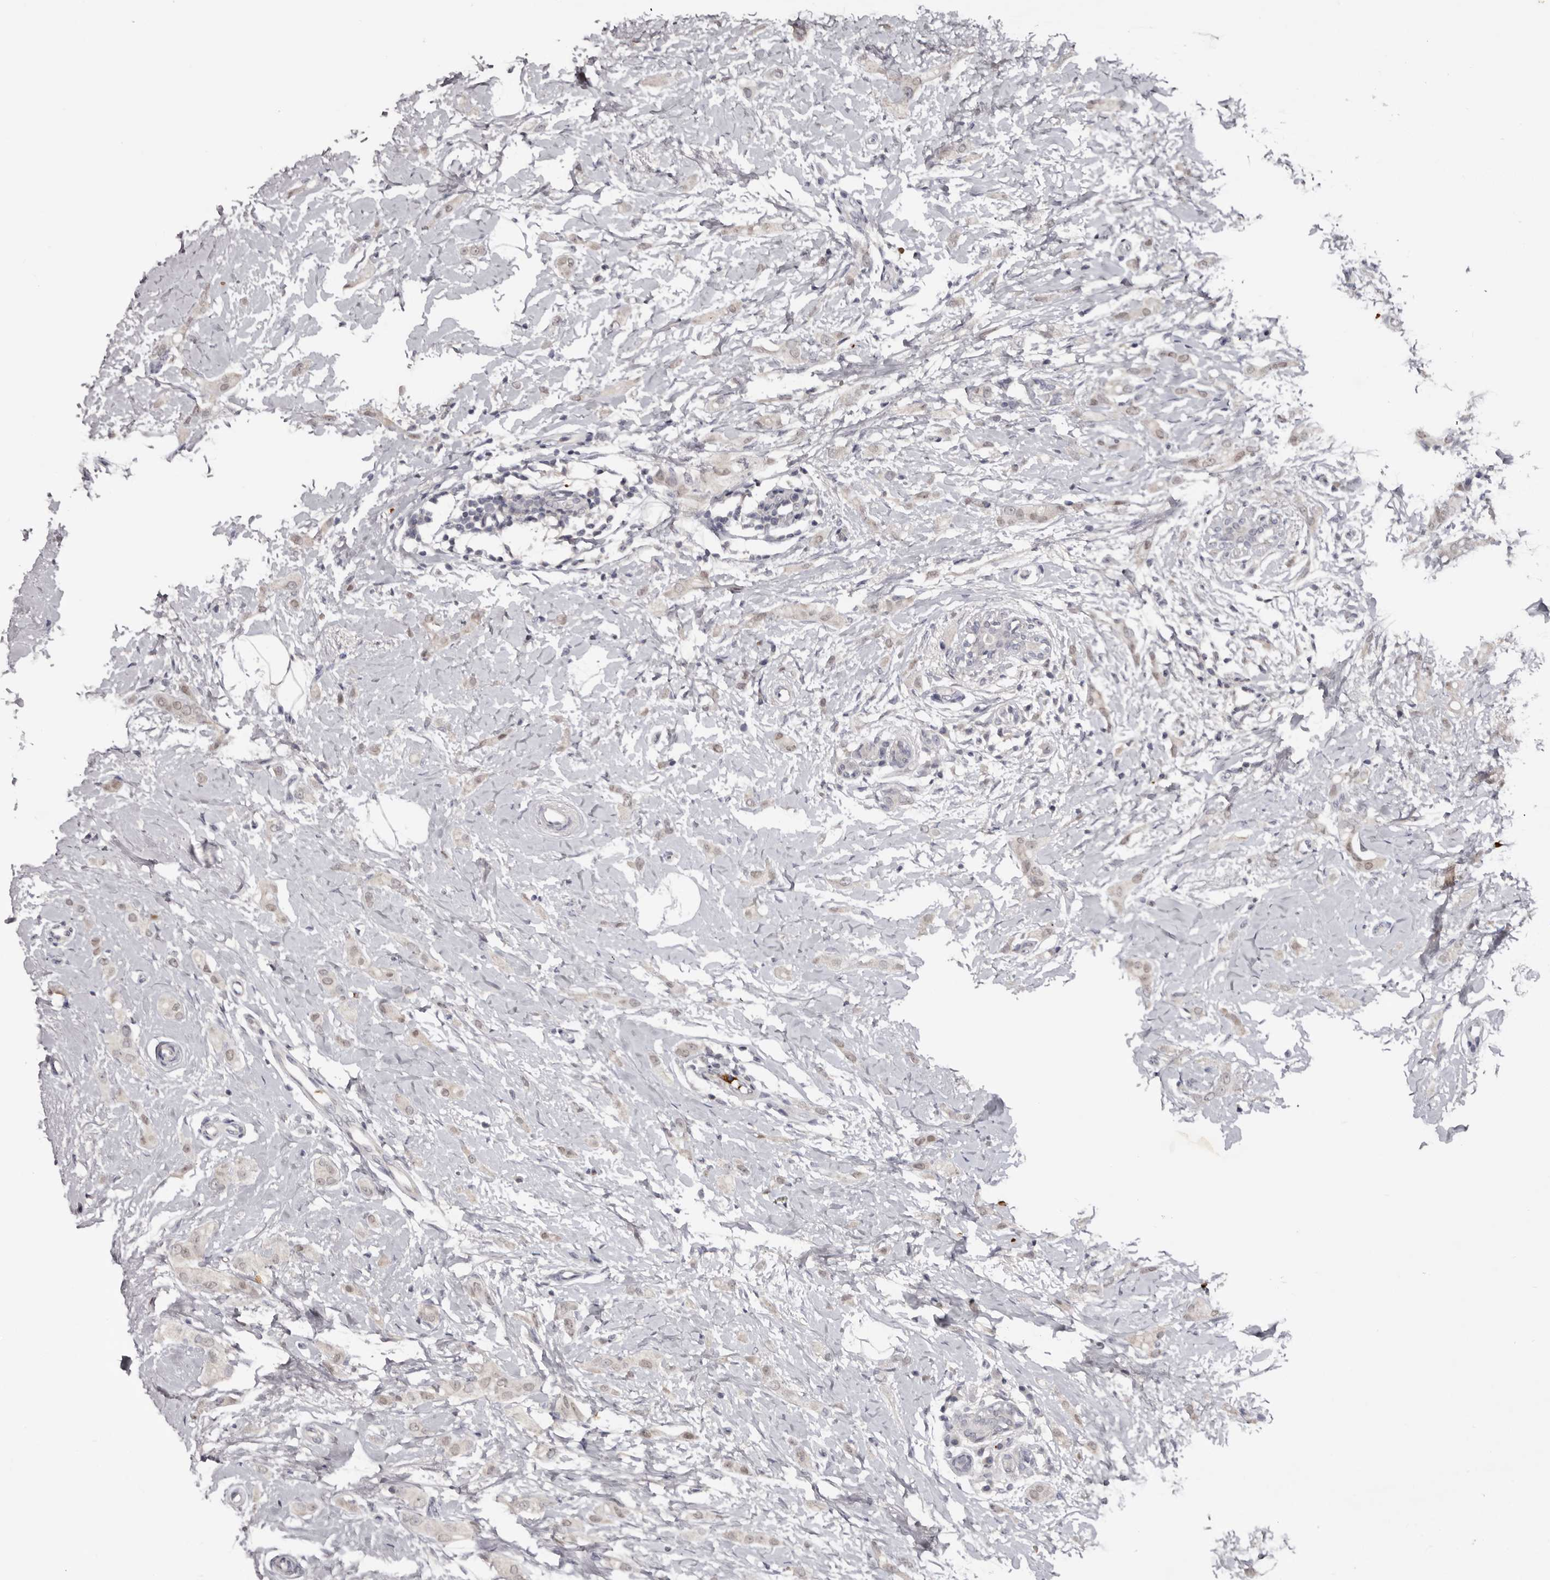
{"staining": {"intensity": "weak", "quantity": "<25%", "location": "cytoplasmic/membranous"}, "tissue": "breast cancer", "cell_type": "Tumor cells", "image_type": "cancer", "snomed": [{"axis": "morphology", "description": "Lobular carcinoma"}, {"axis": "topography", "description": "Breast"}], "caption": "Immunohistochemistry photomicrograph of breast lobular carcinoma stained for a protein (brown), which shows no staining in tumor cells.", "gene": "TNR", "patient": {"sex": "female", "age": 55}}